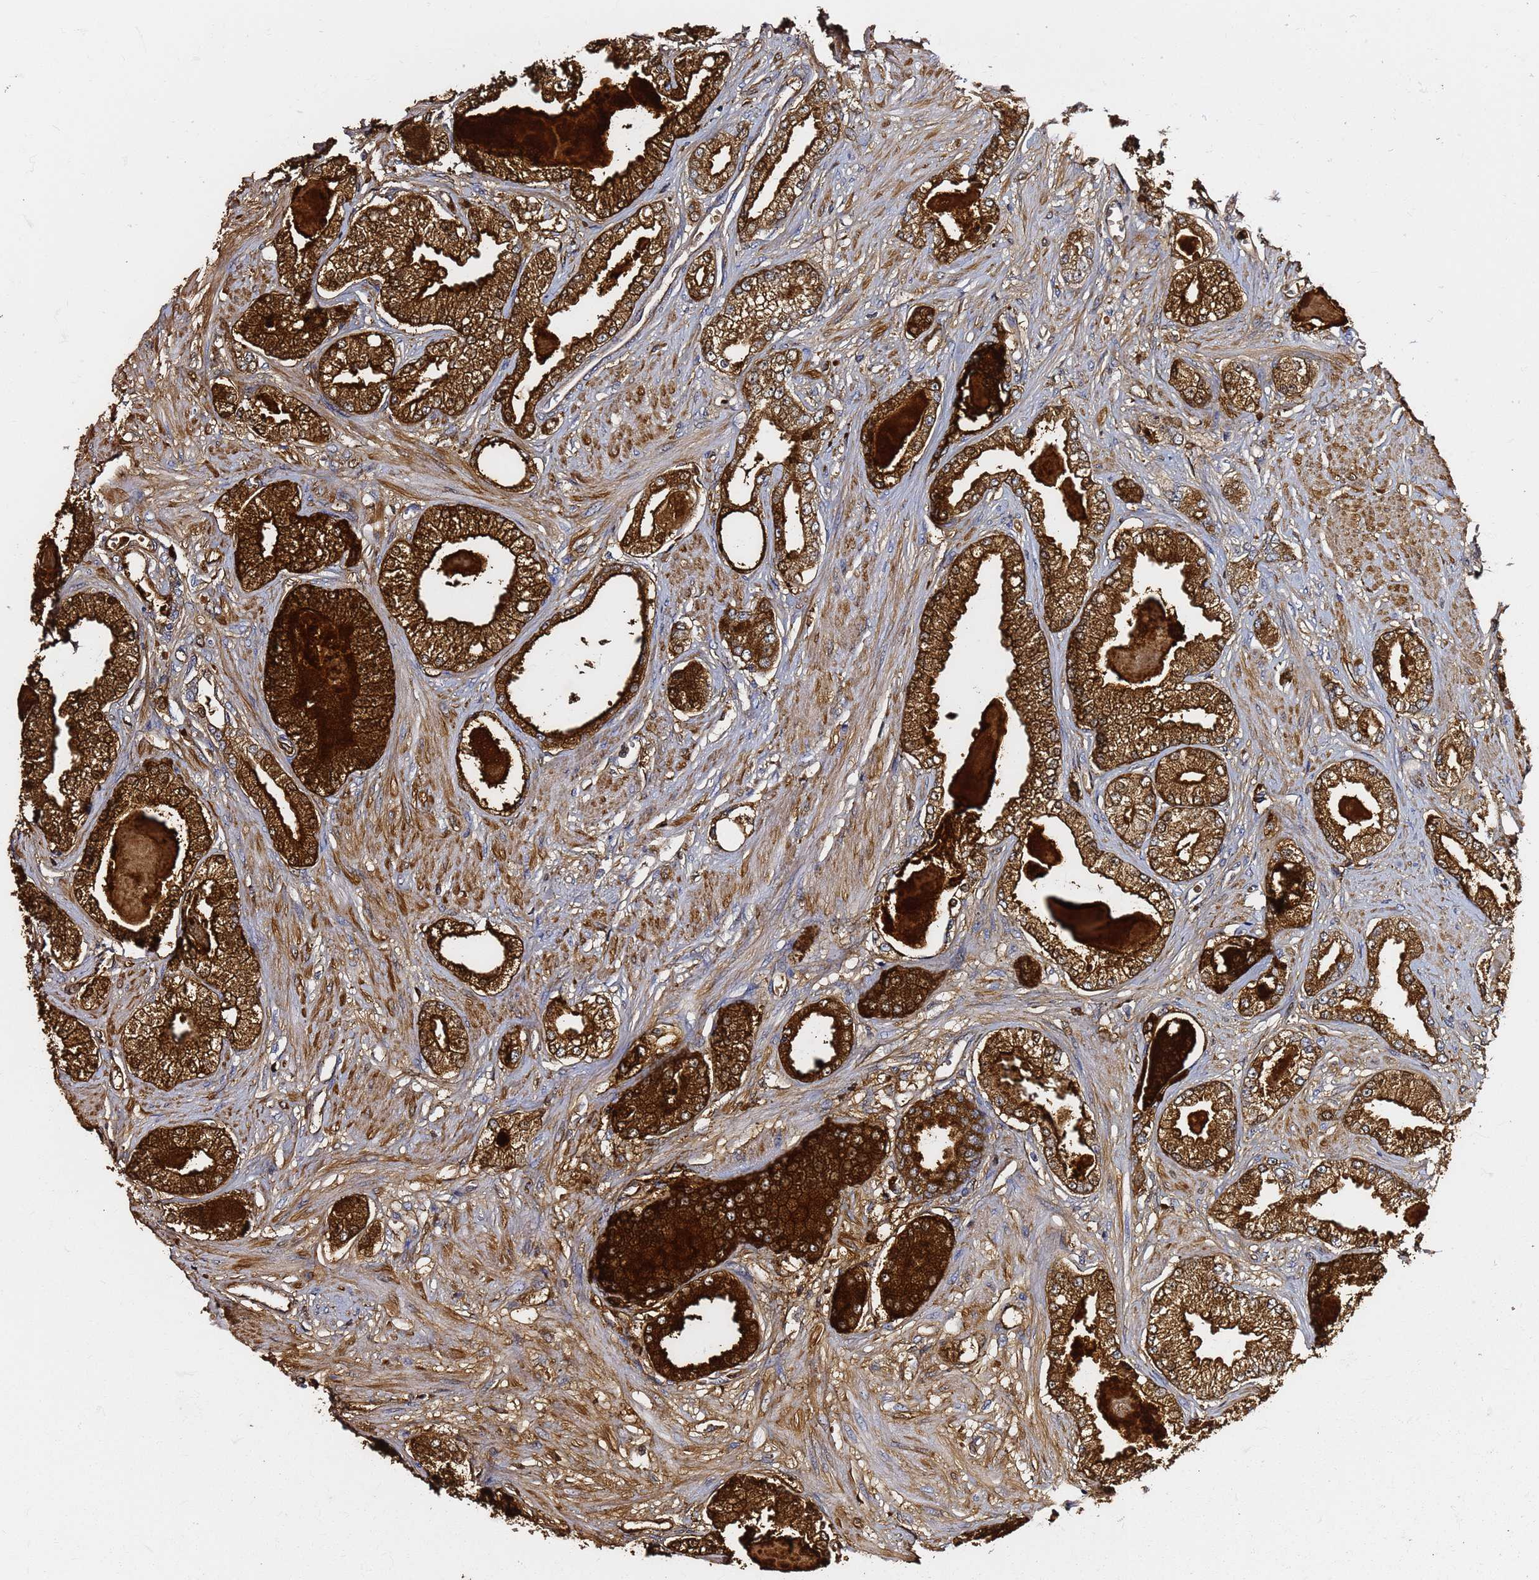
{"staining": {"intensity": "strong", "quantity": ">75%", "location": "cytoplasmic/membranous"}, "tissue": "prostate cancer", "cell_type": "Tumor cells", "image_type": "cancer", "snomed": [{"axis": "morphology", "description": "Adenocarcinoma, Low grade"}, {"axis": "topography", "description": "Prostate"}], "caption": "Approximately >75% of tumor cells in prostate cancer (adenocarcinoma (low-grade)) reveal strong cytoplasmic/membranous protein staining as visualized by brown immunohistochemical staining.", "gene": "NAT2", "patient": {"sex": "male", "age": 64}}